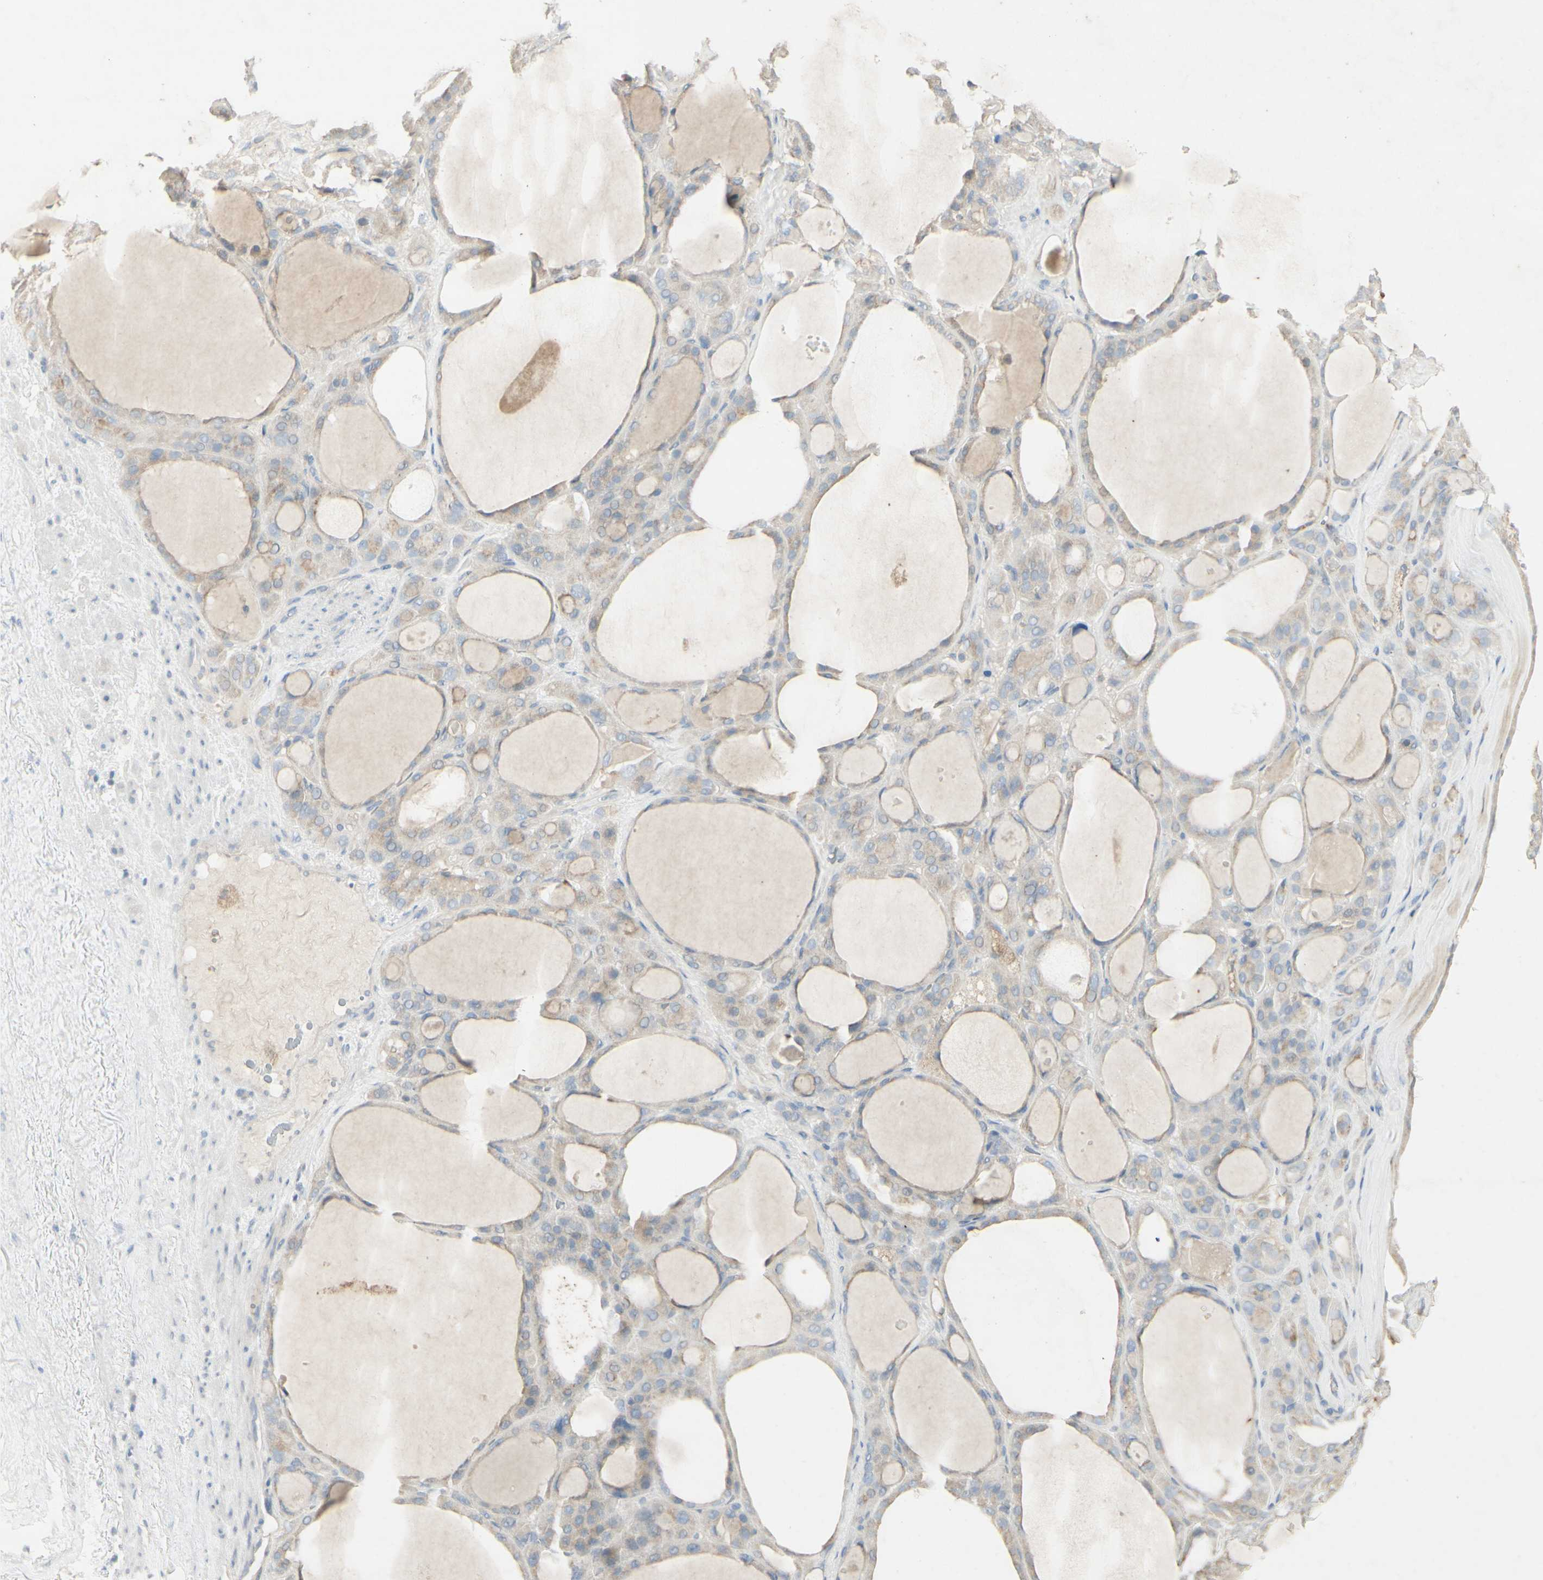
{"staining": {"intensity": "weak", "quantity": "25%-75%", "location": "cytoplasmic/membranous"}, "tissue": "thyroid gland", "cell_type": "Glandular cells", "image_type": "normal", "snomed": [{"axis": "morphology", "description": "Normal tissue, NOS"}, {"axis": "morphology", "description": "Carcinoma, NOS"}, {"axis": "topography", "description": "Thyroid gland"}], "caption": "High-magnification brightfield microscopy of normal thyroid gland stained with DAB (3,3'-diaminobenzidine) (brown) and counterstained with hematoxylin (blue). glandular cells exhibit weak cytoplasmic/membranous expression is identified in approximately25%-75% of cells.", "gene": "ATP6V1B1", "patient": {"sex": "female", "age": 86}}